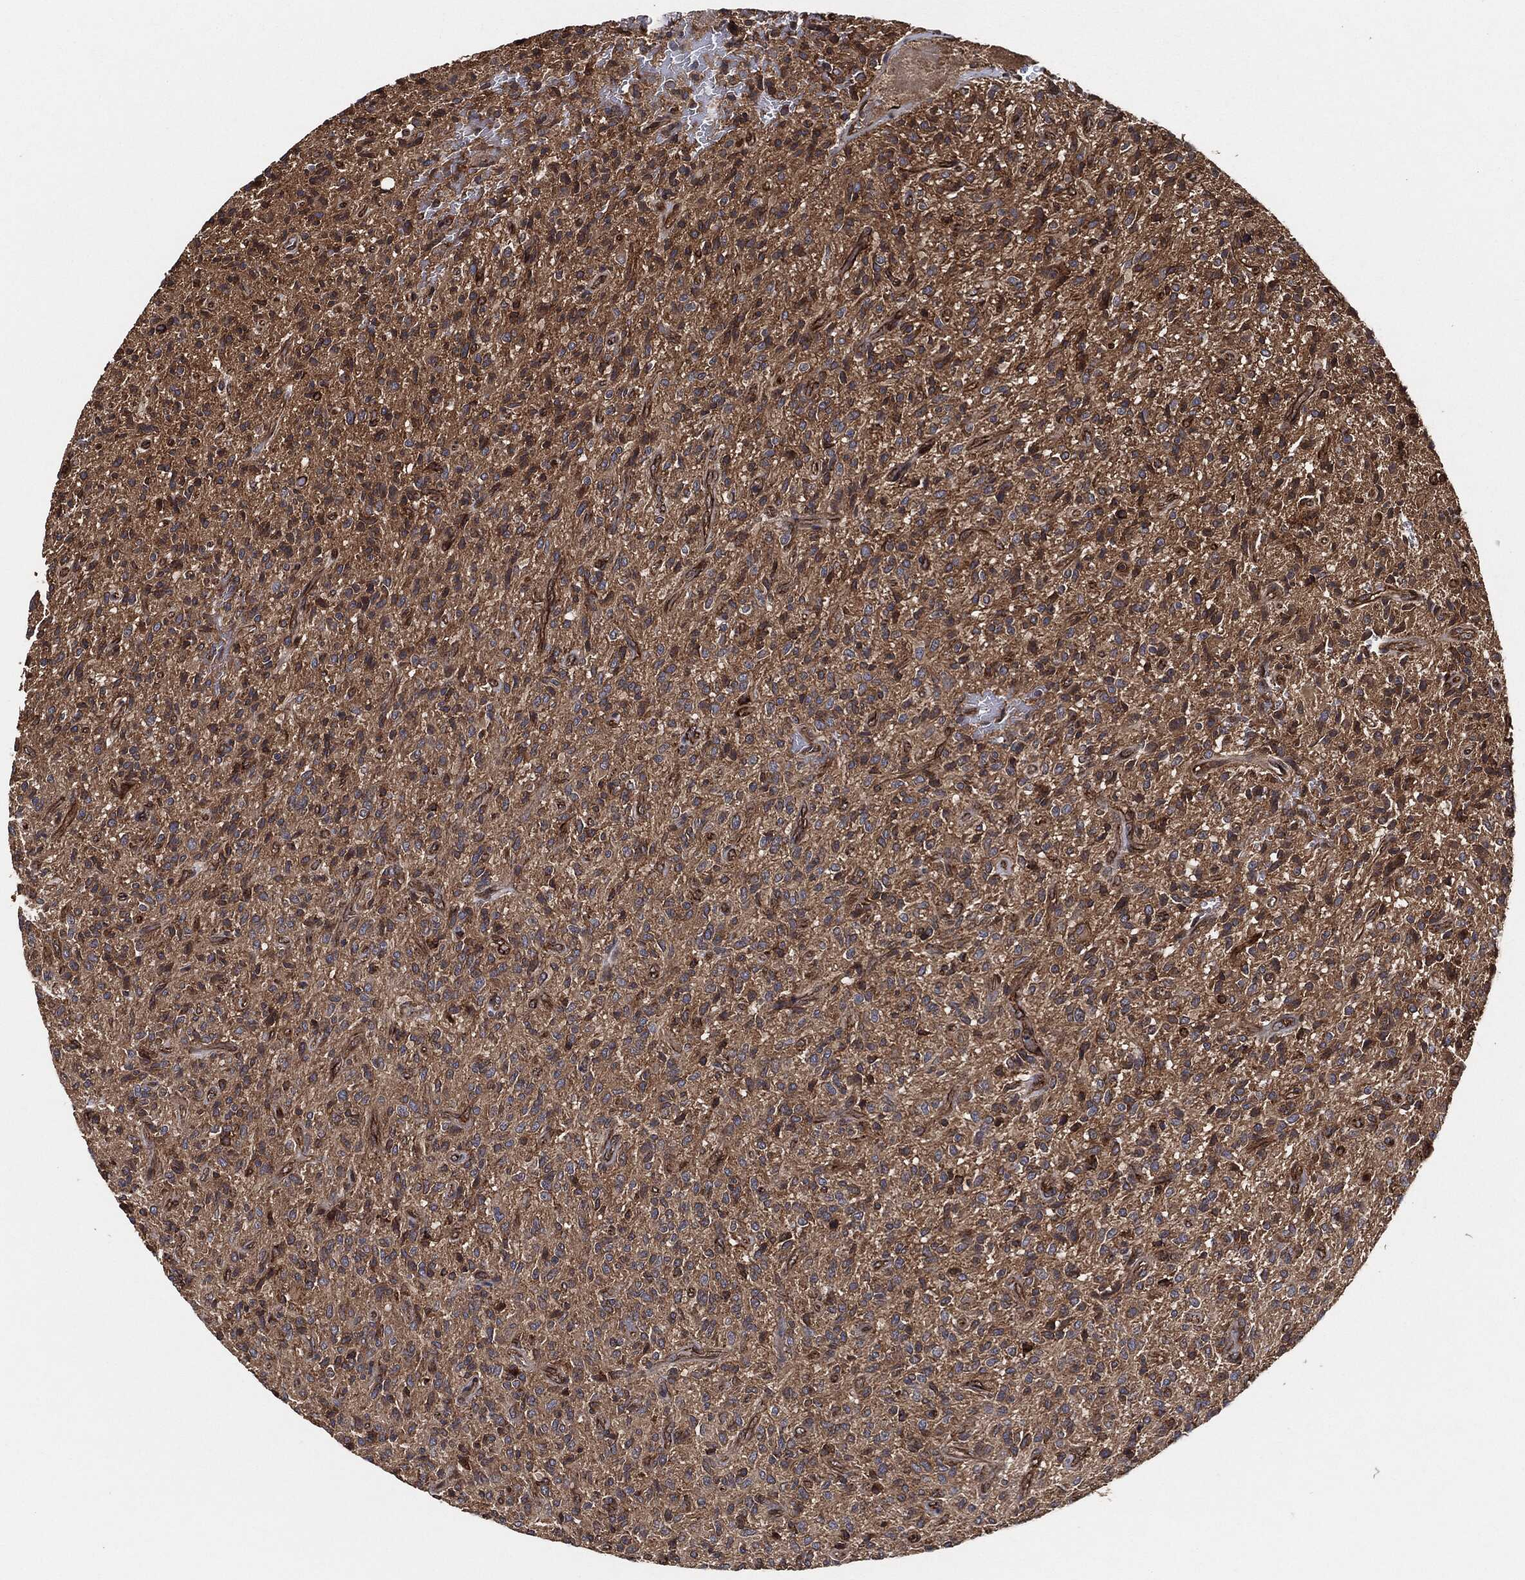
{"staining": {"intensity": "moderate", "quantity": "25%-75%", "location": "cytoplasmic/membranous"}, "tissue": "glioma", "cell_type": "Tumor cells", "image_type": "cancer", "snomed": [{"axis": "morphology", "description": "Glioma, malignant, High grade"}, {"axis": "topography", "description": "Brain"}], "caption": "A photomicrograph of malignant high-grade glioma stained for a protein shows moderate cytoplasmic/membranous brown staining in tumor cells. (DAB (3,3'-diaminobenzidine) IHC, brown staining for protein, blue staining for nuclei).", "gene": "CTNNA1", "patient": {"sex": "male", "age": 64}}